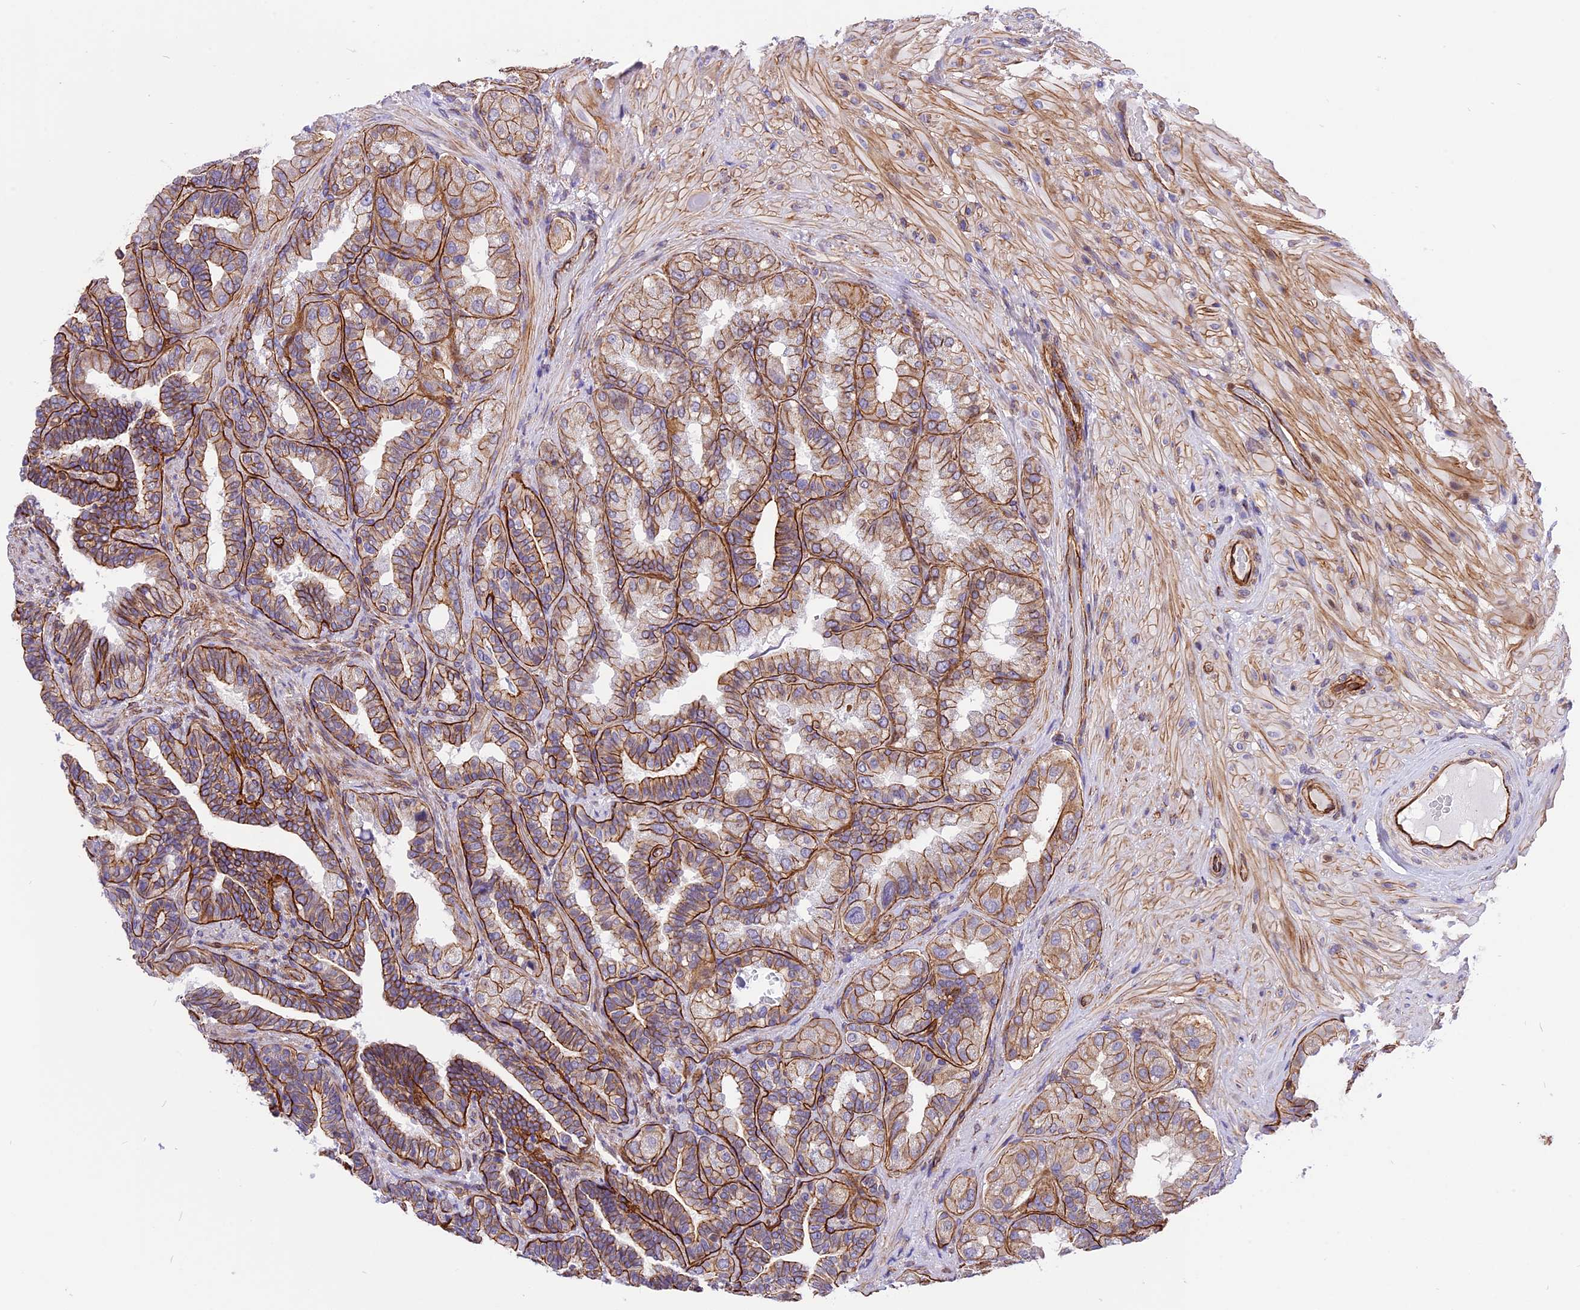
{"staining": {"intensity": "moderate", "quantity": ">75%", "location": "cytoplasmic/membranous"}, "tissue": "seminal vesicle", "cell_type": "Glandular cells", "image_type": "normal", "snomed": [{"axis": "morphology", "description": "Normal tissue, NOS"}, {"axis": "topography", "description": "Seminal veicle"}, {"axis": "topography", "description": "Peripheral nerve tissue"}], "caption": "This is an image of IHC staining of unremarkable seminal vesicle, which shows moderate positivity in the cytoplasmic/membranous of glandular cells.", "gene": "R3HDM4", "patient": {"sex": "male", "age": 63}}